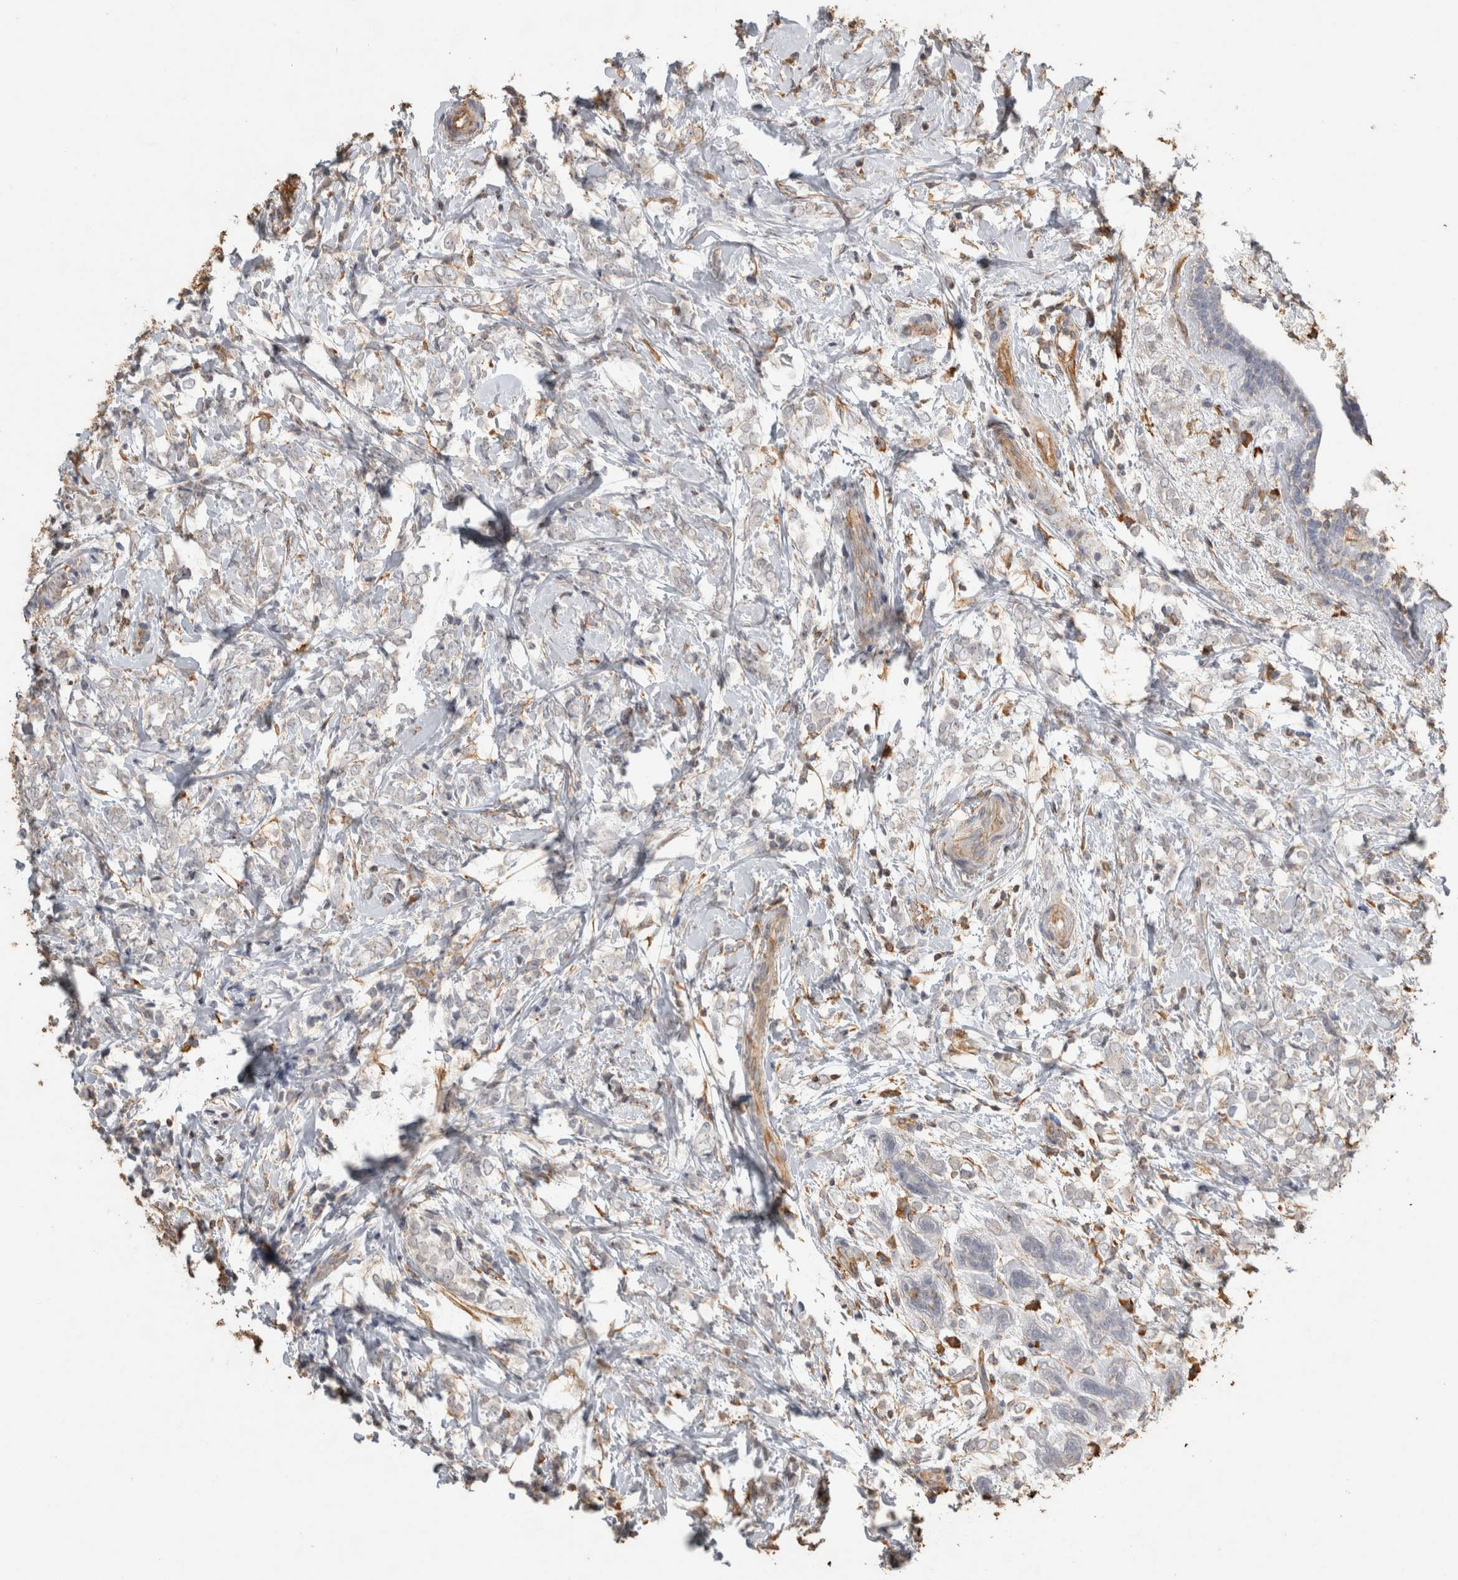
{"staining": {"intensity": "negative", "quantity": "none", "location": "none"}, "tissue": "breast cancer", "cell_type": "Tumor cells", "image_type": "cancer", "snomed": [{"axis": "morphology", "description": "Normal tissue, NOS"}, {"axis": "morphology", "description": "Lobular carcinoma"}, {"axis": "topography", "description": "Breast"}], "caption": "High magnification brightfield microscopy of breast cancer (lobular carcinoma) stained with DAB (brown) and counterstained with hematoxylin (blue): tumor cells show no significant positivity. (IHC, brightfield microscopy, high magnification).", "gene": "REPS2", "patient": {"sex": "female", "age": 47}}